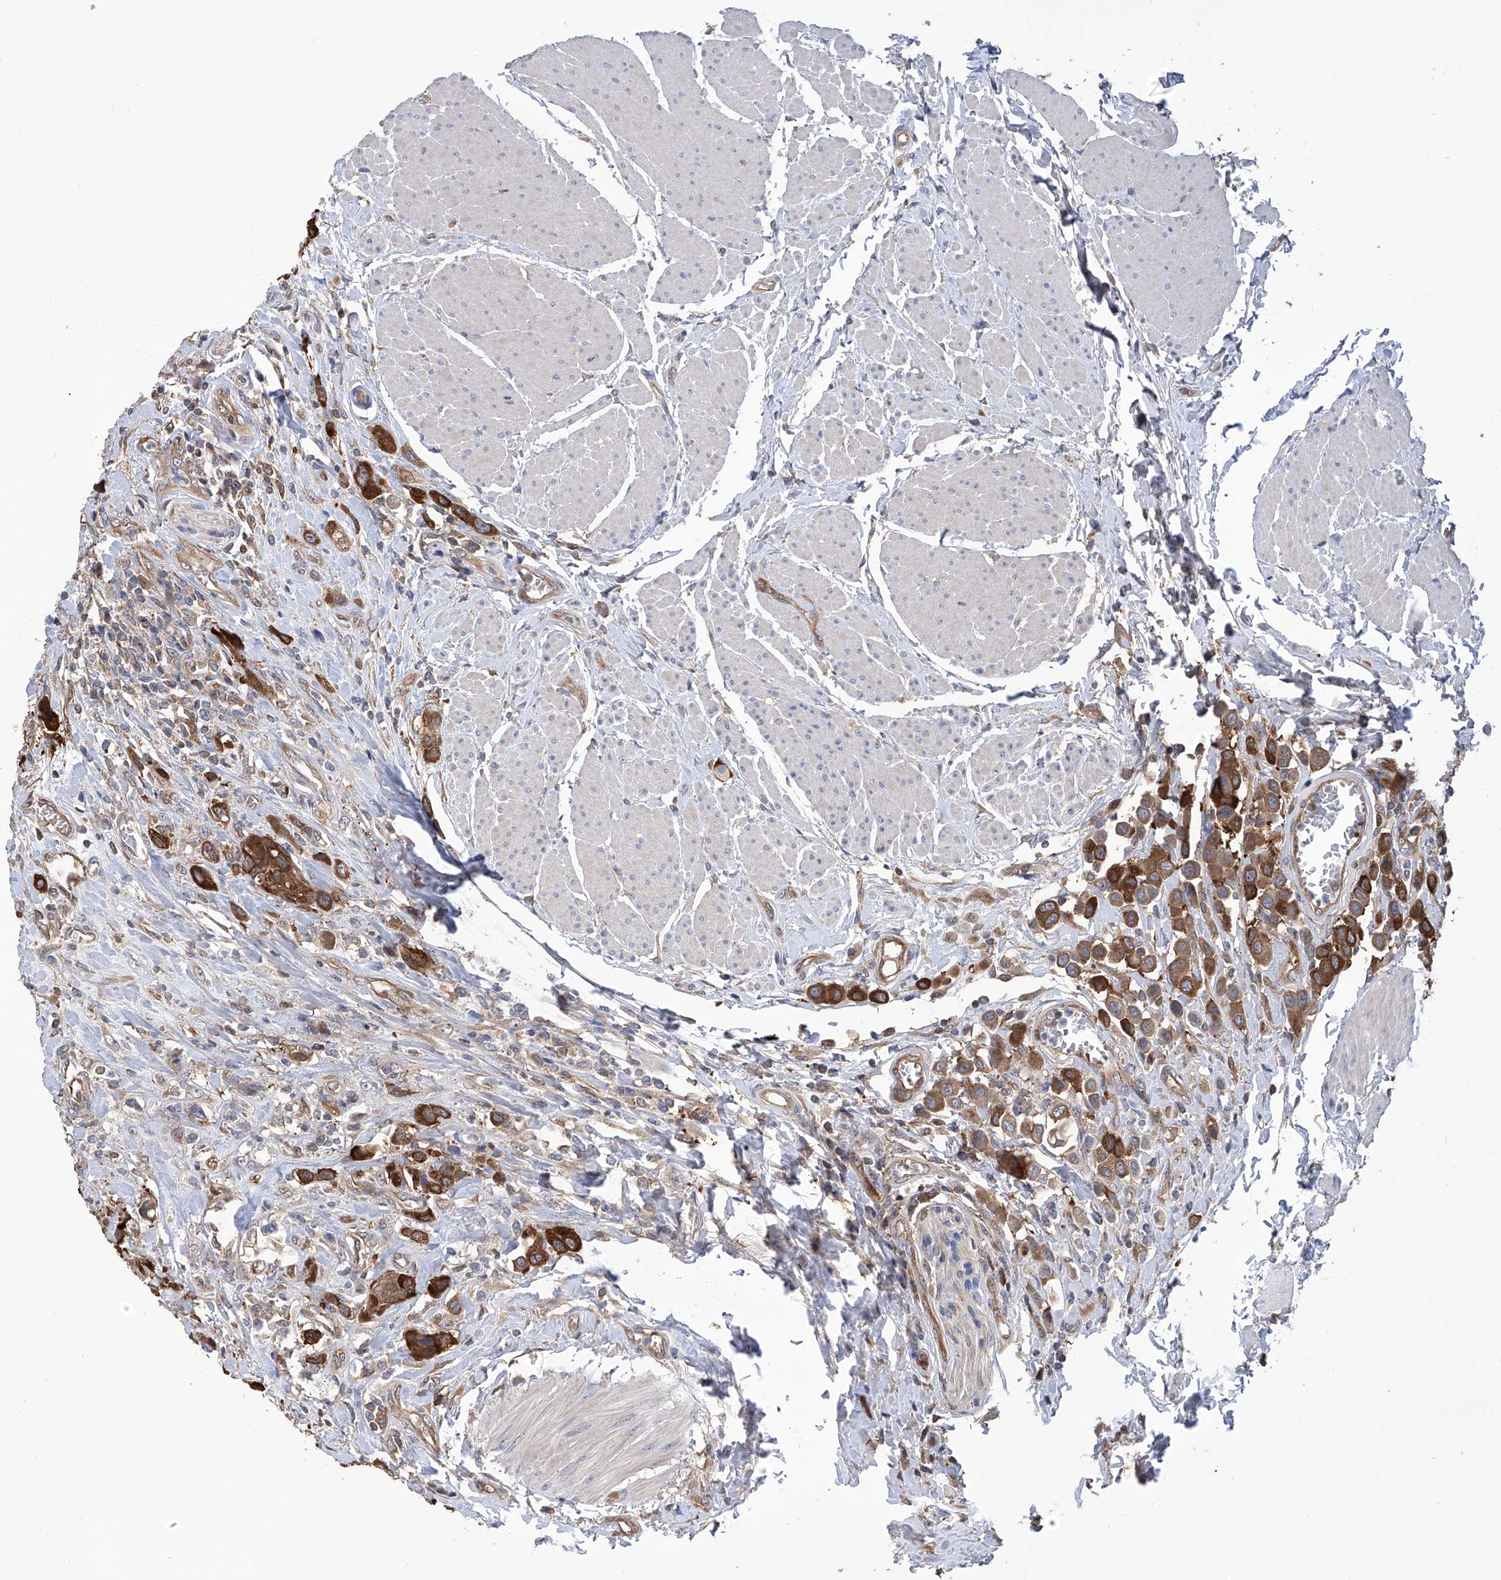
{"staining": {"intensity": "strong", "quantity": "25%-75%", "location": "cytoplasmic/membranous"}, "tissue": "urothelial cancer", "cell_type": "Tumor cells", "image_type": "cancer", "snomed": [{"axis": "morphology", "description": "Urothelial carcinoma, High grade"}, {"axis": "topography", "description": "Urinary bladder"}], "caption": "A photomicrograph showing strong cytoplasmic/membranous positivity in about 25%-75% of tumor cells in urothelial carcinoma (high-grade), as visualized by brown immunohistochemical staining.", "gene": "NUDT17", "patient": {"sex": "male", "age": 50}}